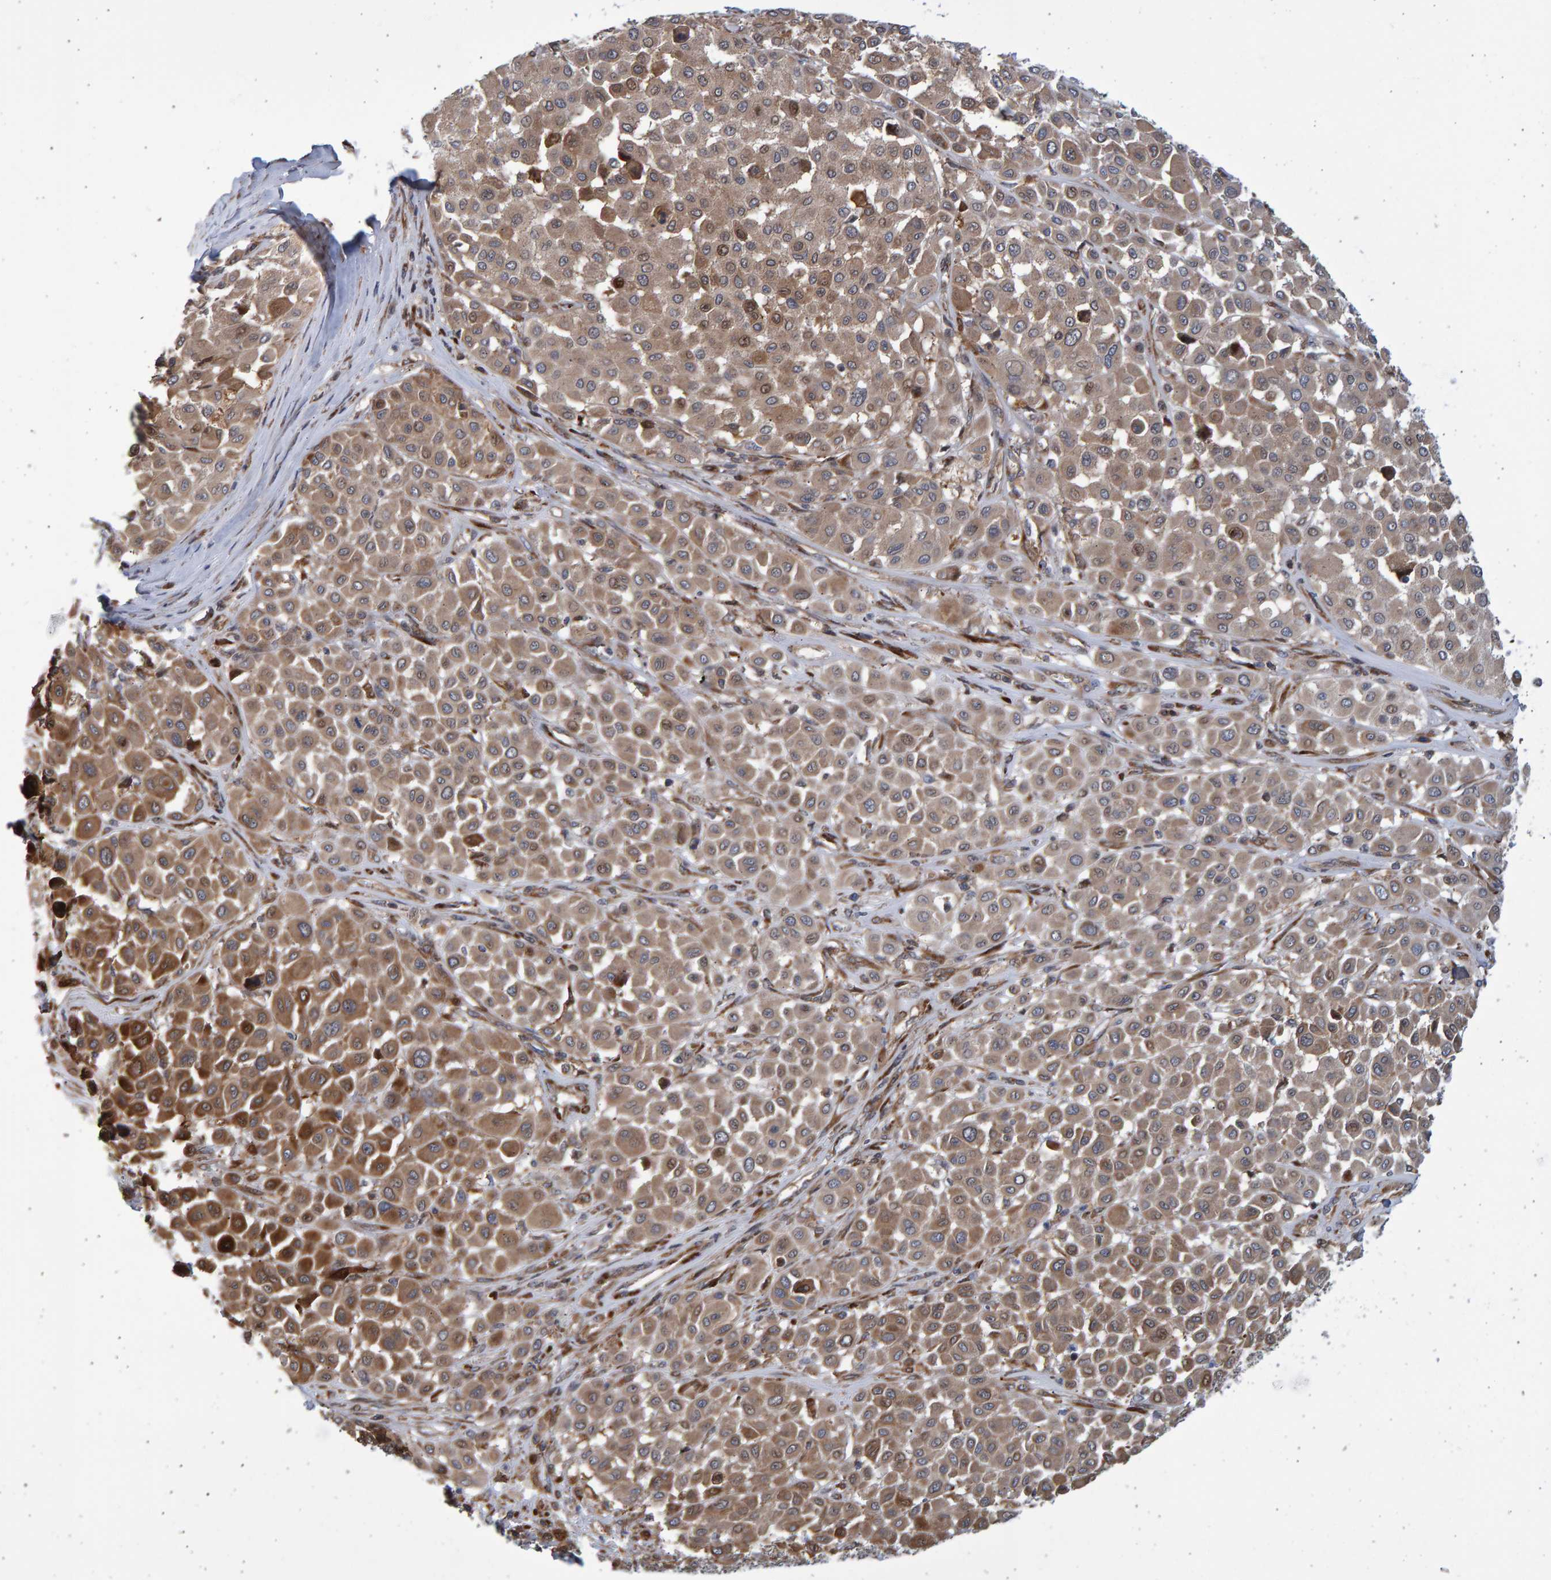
{"staining": {"intensity": "moderate", "quantity": ">75%", "location": "cytoplasmic/membranous"}, "tissue": "melanoma", "cell_type": "Tumor cells", "image_type": "cancer", "snomed": [{"axis": "morphology", "description": "Malignant melanoma, Metastatic site"}, {"axis": "topography", "description": "Soft tissue"}], "caption": "Melanoma tissue shows moderate cytoplasmic/membranous staining in approximately >75% of tumor cells, visualized by immunohistochemistry. Using DAB (brown) and hematoxylin (blue) stains, captured at high magnification using brightfield microscopy.", "gene": "LRBA", "patient": {"sex": "male", "age": 41}}